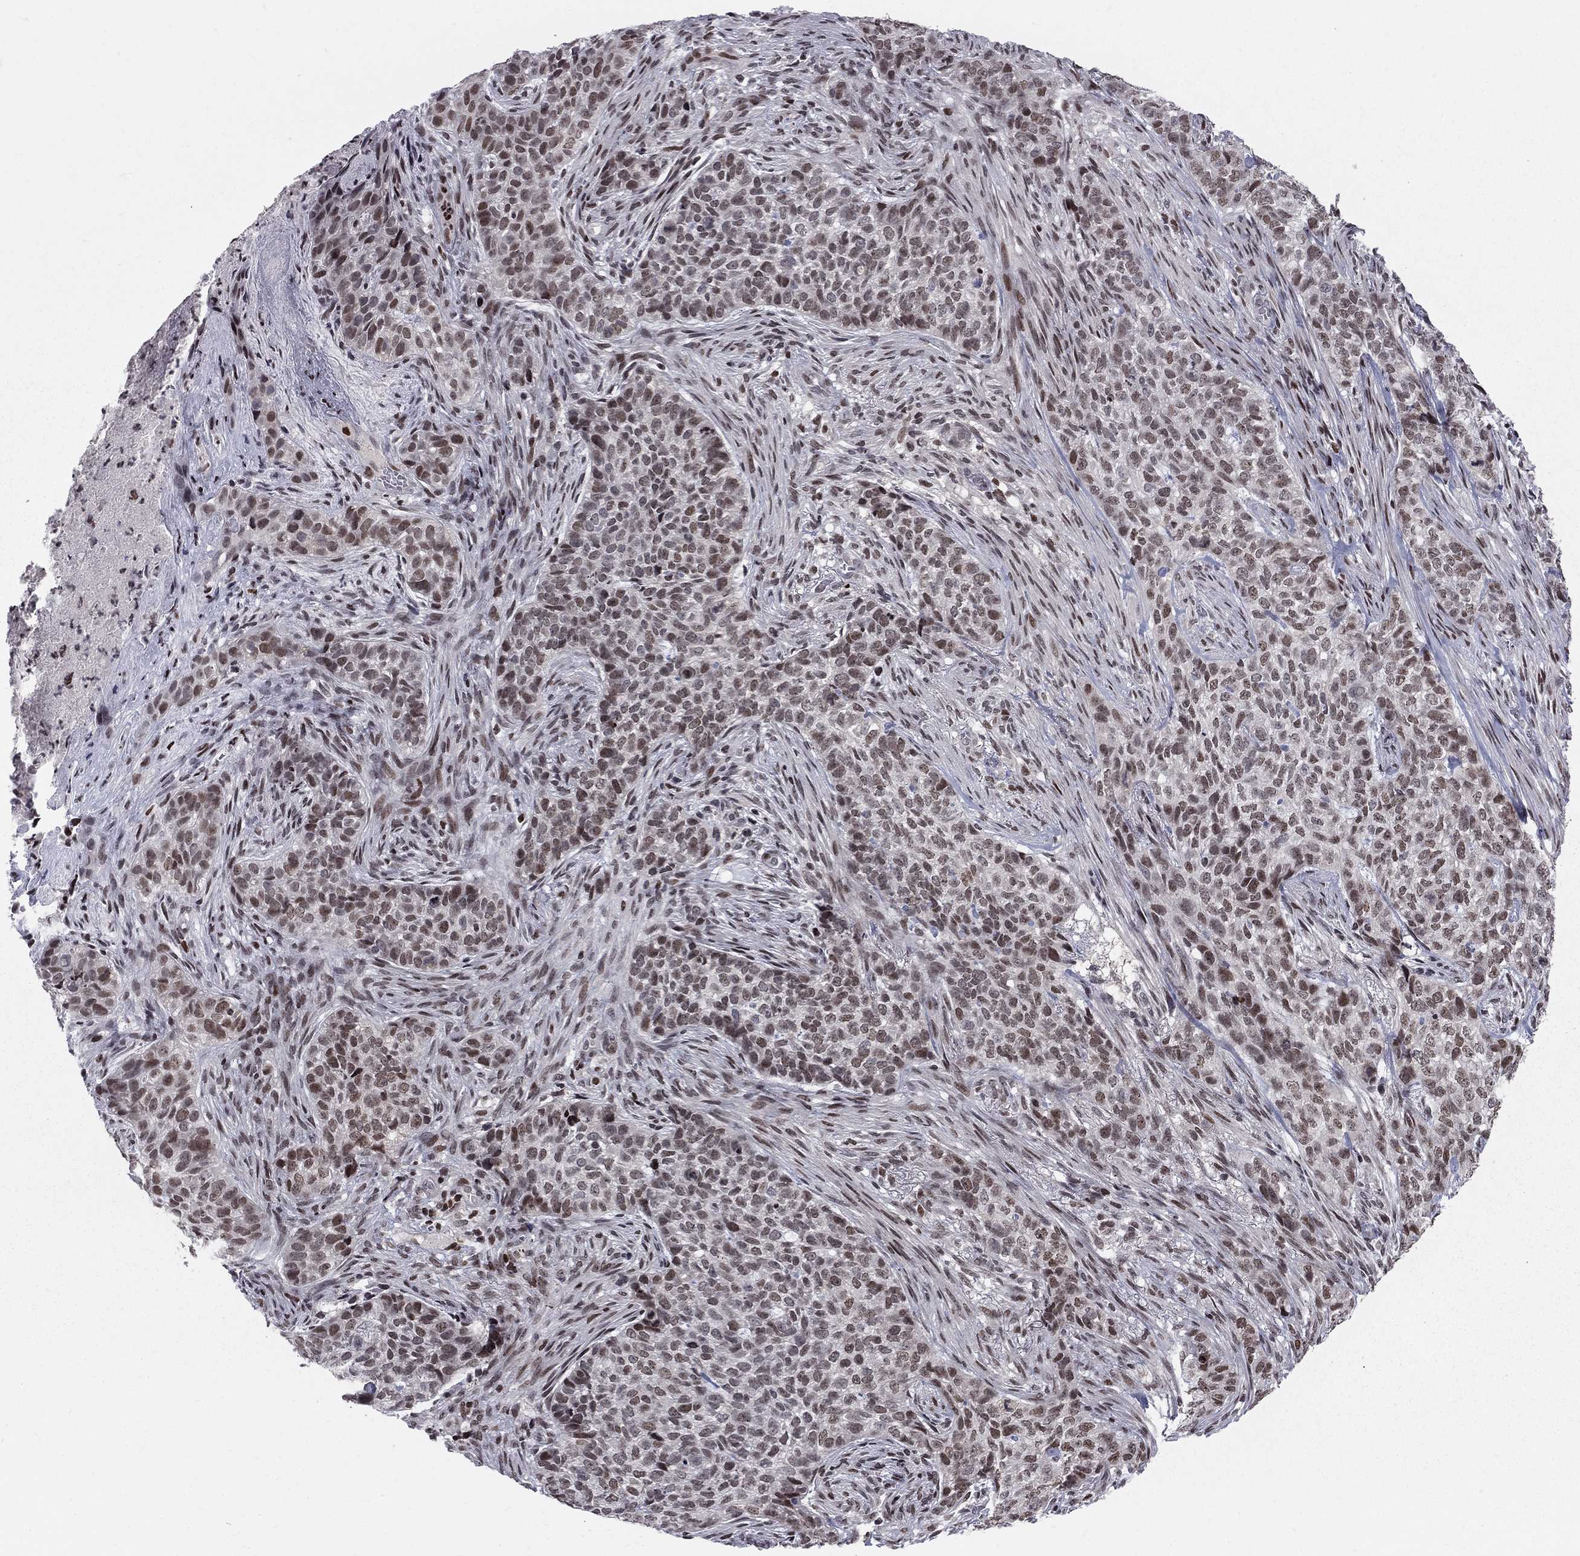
{"staining": {"intensity": "moderate", "quantity": ">75%", "location": "nuclear"}, "tissue": "skin cancer", "cell_type": "Tumor cells", "image_type": "cancer", "snomed": [{"axis": "morphology", "description": "Basal cell carcinoma"}, {"axis": "topography", "description": "Skin"}], "caption": "Moderate nuclear protein staining is identified in approximately >75% of tumor cells in skin cancer.", "gene": "RNASEH2C", "patient": {"sex": "female", "age": 69}}